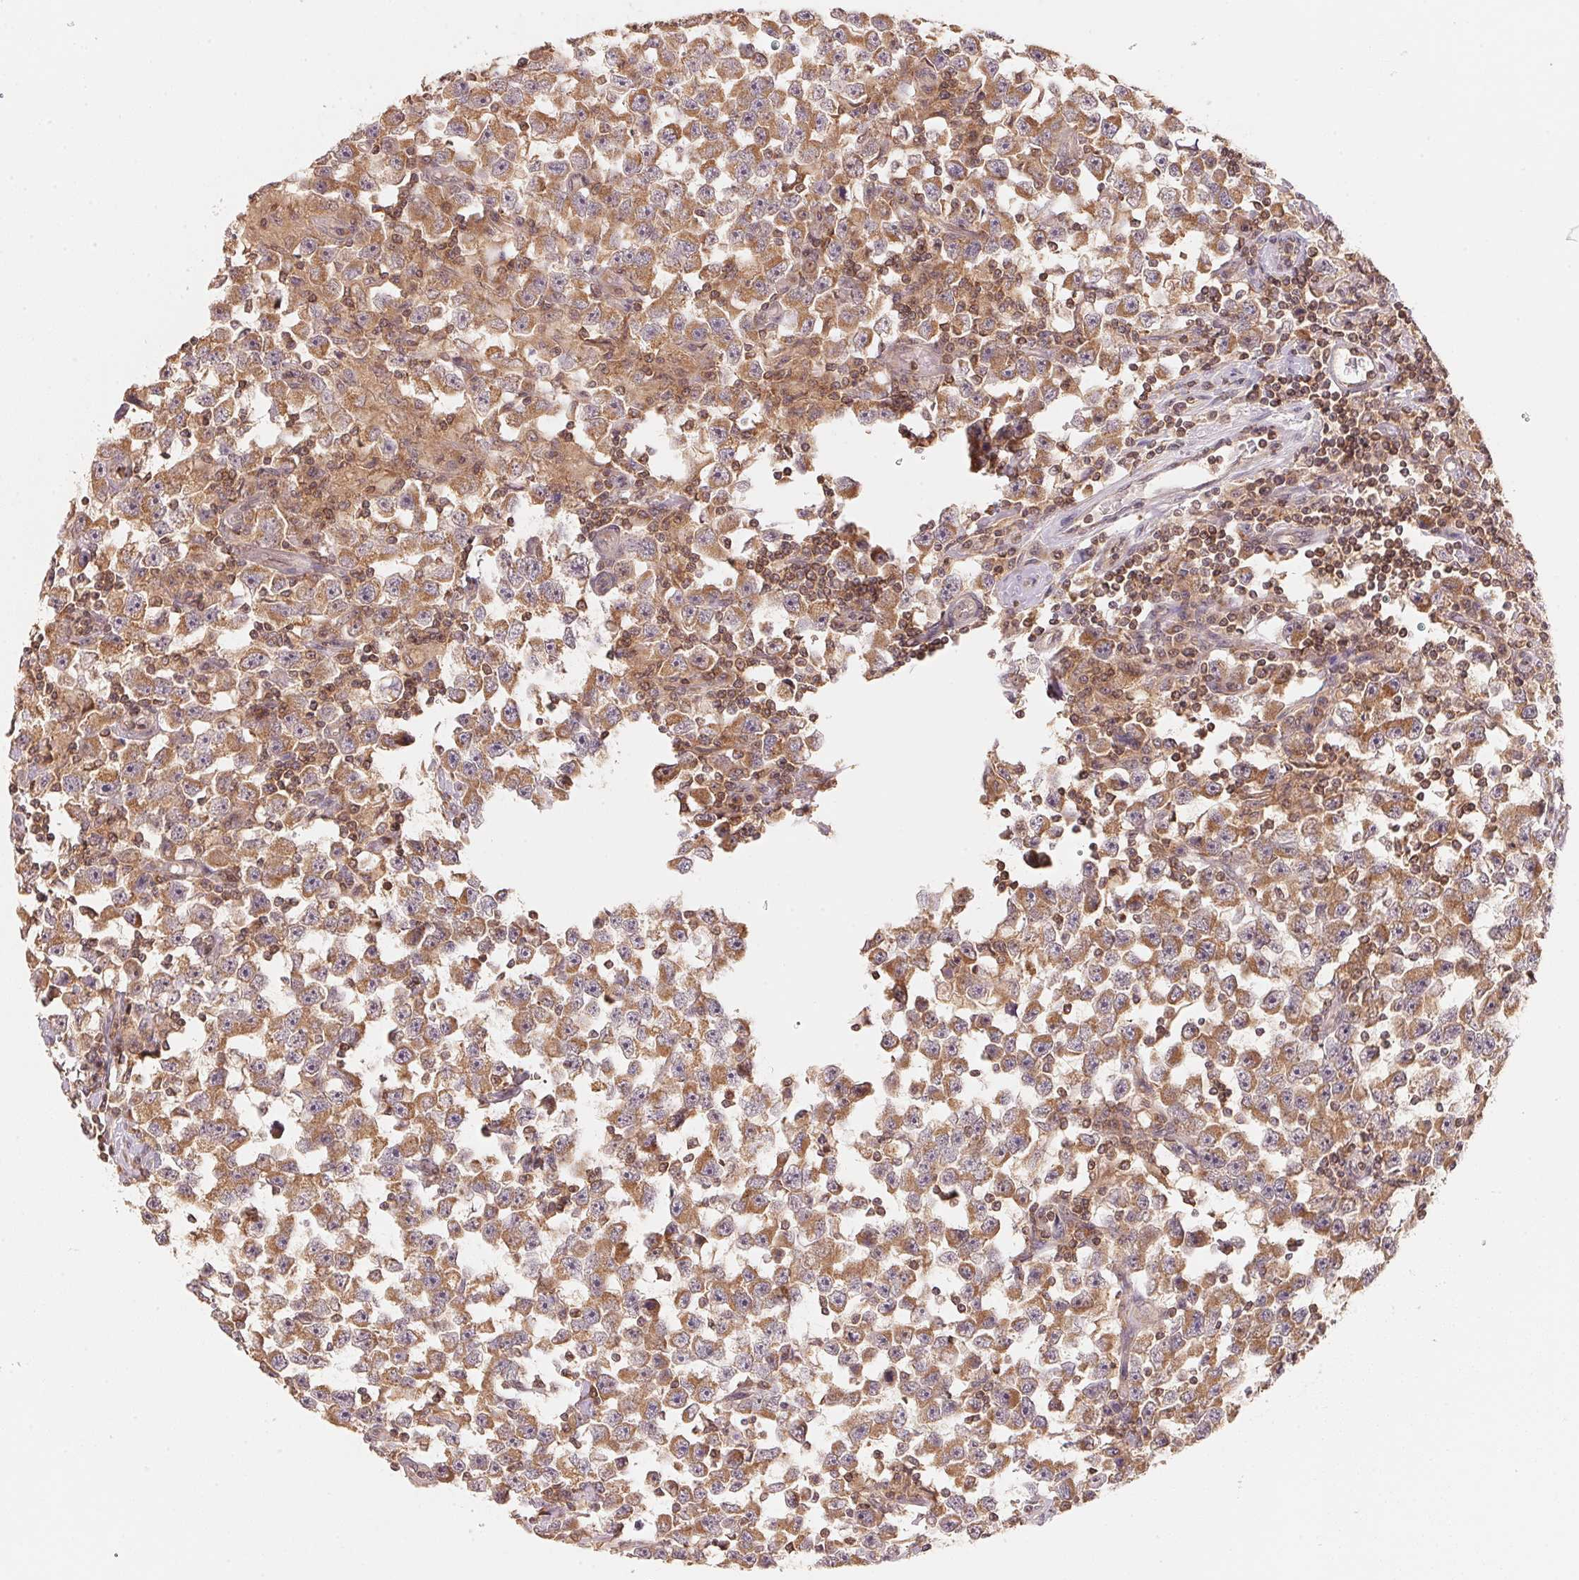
{"staining": {"intensity": "moderate", "quantity": ">75%", "location": "cytoplasmic/membranous"}, "tissue": "testis cancer", "cell_type": "Tumor cells", "image_type": "cancer", "snomed": [{"axis": "morphology", "description": "Seminoma, NOS"}, {"axis": "topography", "description": "Testis"}], "caption": "Protein staining of testis cancer tissue displays moderate cytoplasmic/membranous expression in approximately >75% of tumor cells. The protein is stained brown, and the nuclei are stained in blue (DAB (3,3'-diaminobenzidine) IHC with brightfield microscopy, high magnification).", "gene": "CCDC102B", "patient": {"sex": "male", "age": 33}}